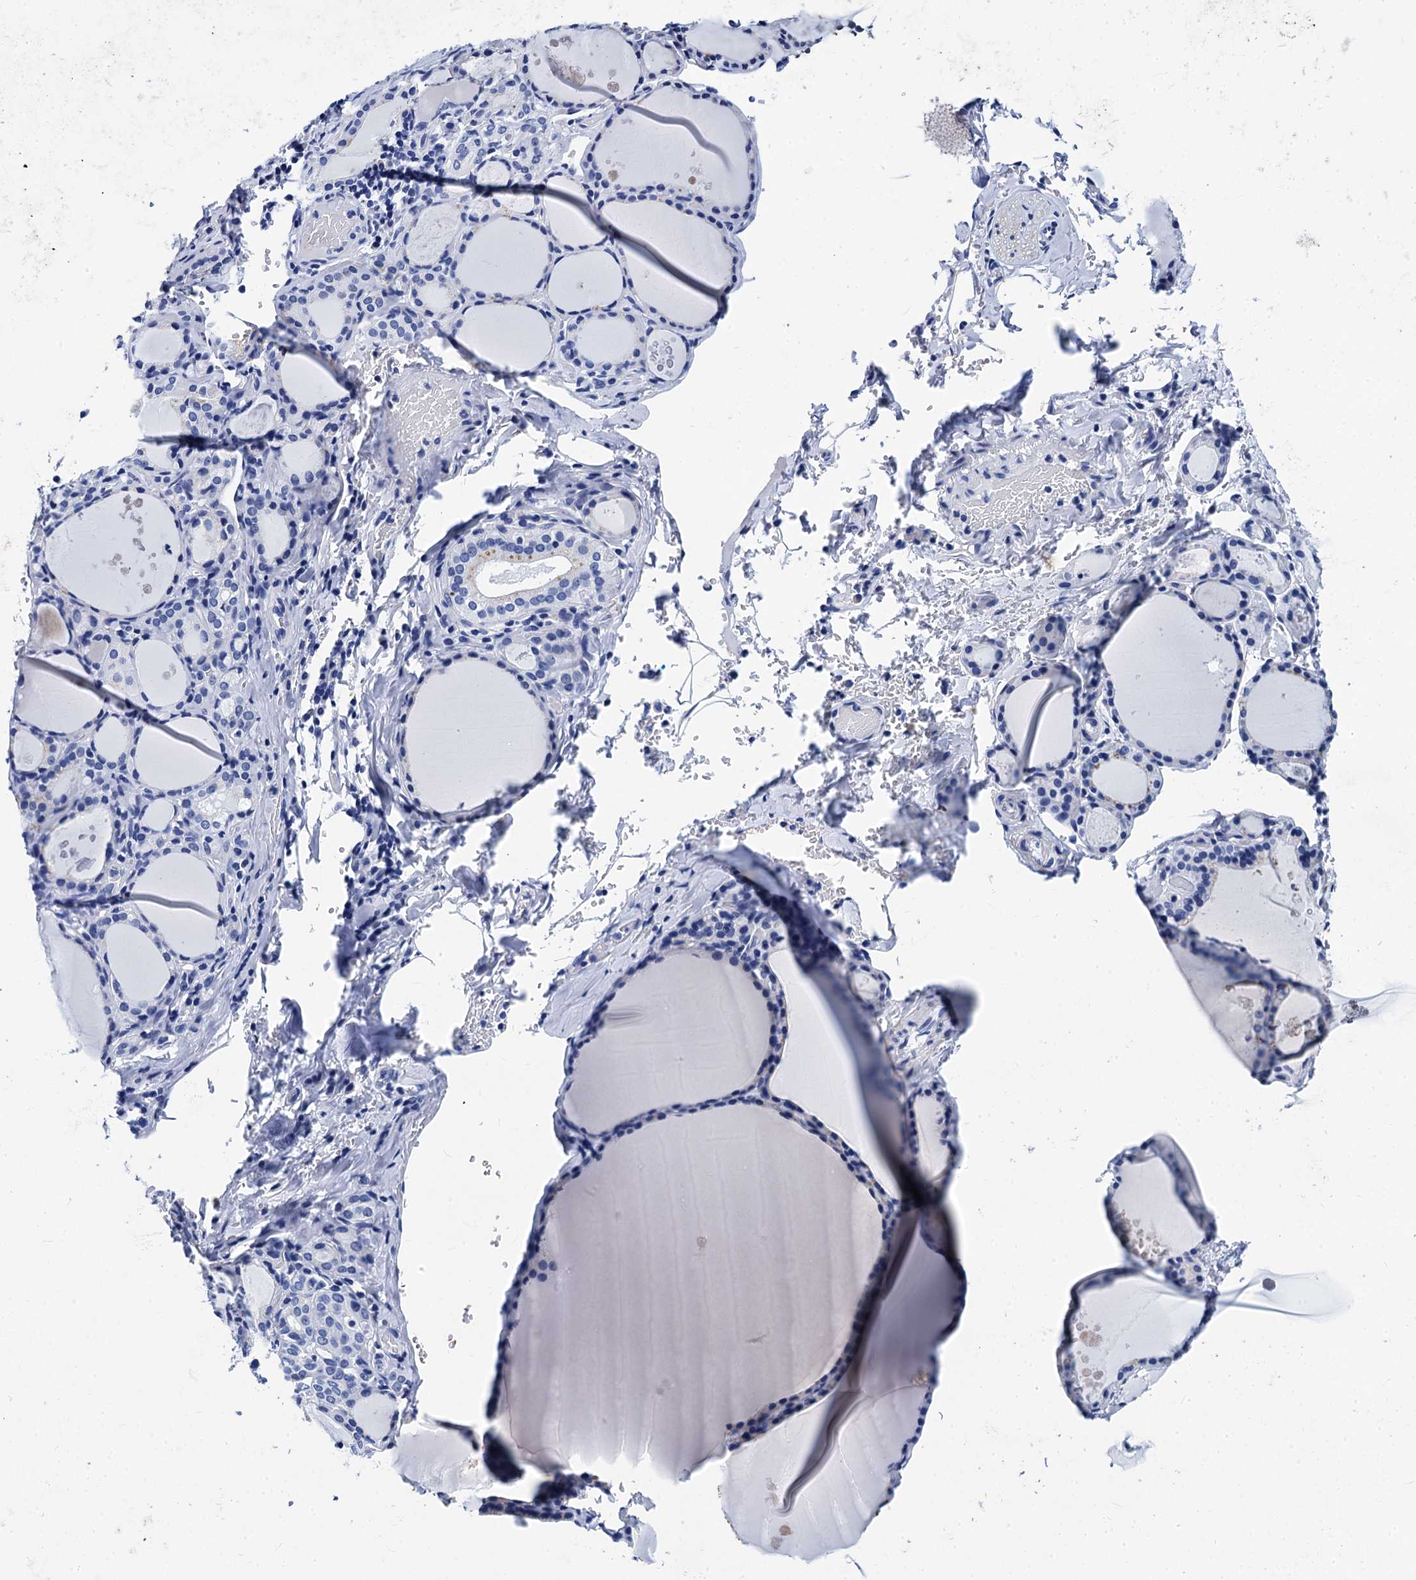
{"staining": {"intensity": "negative", "quantity": "none", "location": "none"}, "tissue": "thyroid gland", "cell_type": "Glandular cells", "image_type": "normal", "snomed": [{"axis": "morphology", "description": "Normal tissue, NOS"}, {"axis": "topography", "description": "Thyroid gland"}], "caption": "IHC micrograph of benign thyroid gland: thyroid gland stained with DAB (3,3'-diaminobenzidine) exhibits no significant protein positivity in glandular cells.", "gene": "MYBPC3", "patient": {"sex": "male", "age": 56}}